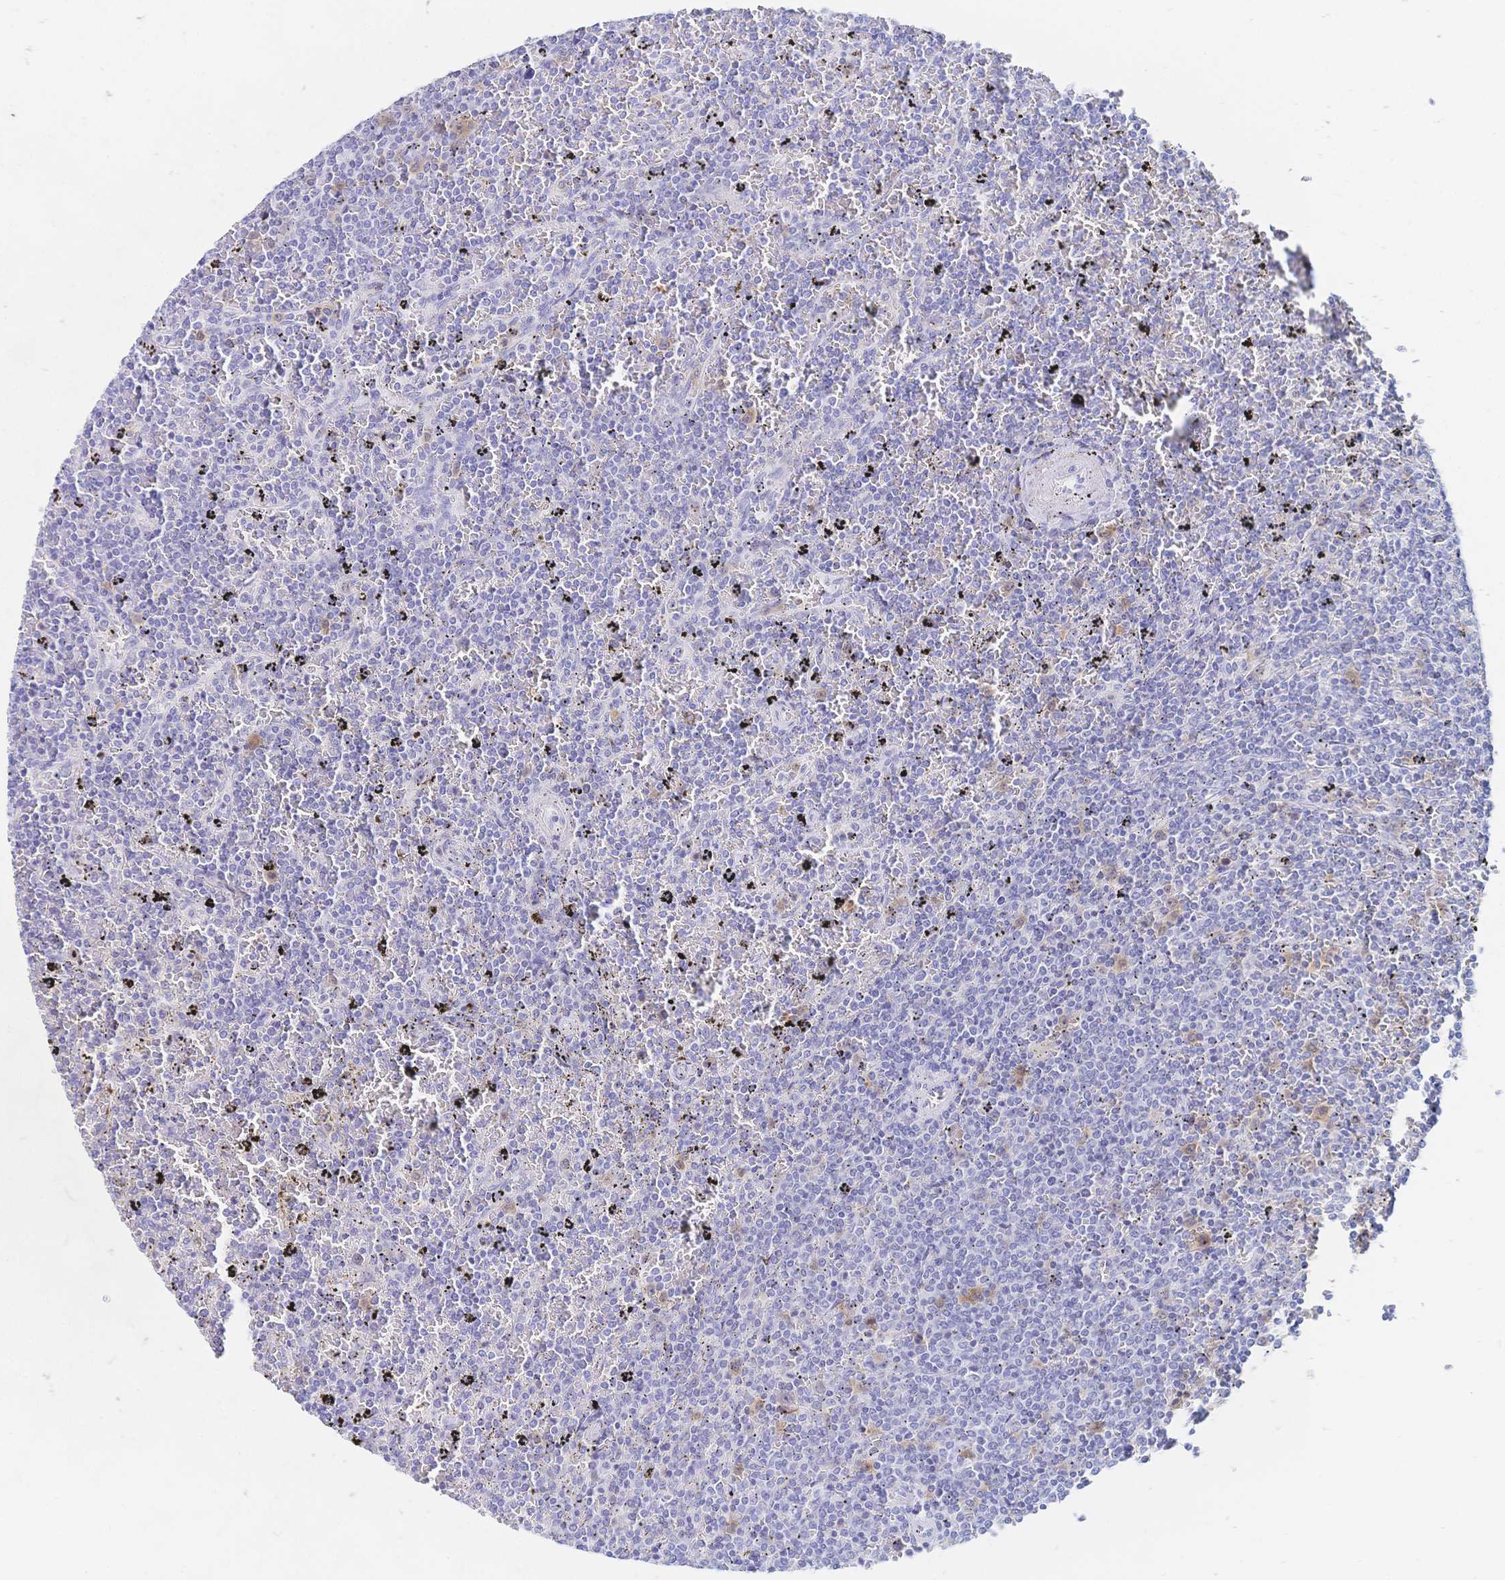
{"staining": {"intensity": "negative", "quantity": "none", "location": "none"}, "tissue": "lymphoma", "cell_type": "Tumor cells", "image_type": "cancer", "snomed": [{"axis": "morphology", "description": "Malignant lymphoma, non-Hodgkin's type, Low grade"}, {"axis": "topography", "description": "Spleen"}], "caption": "Tumor cells are negative for brown protein staining in lymphoma.", "gene": "RRM1", "patient": {"sex": "female", "age": 77}}